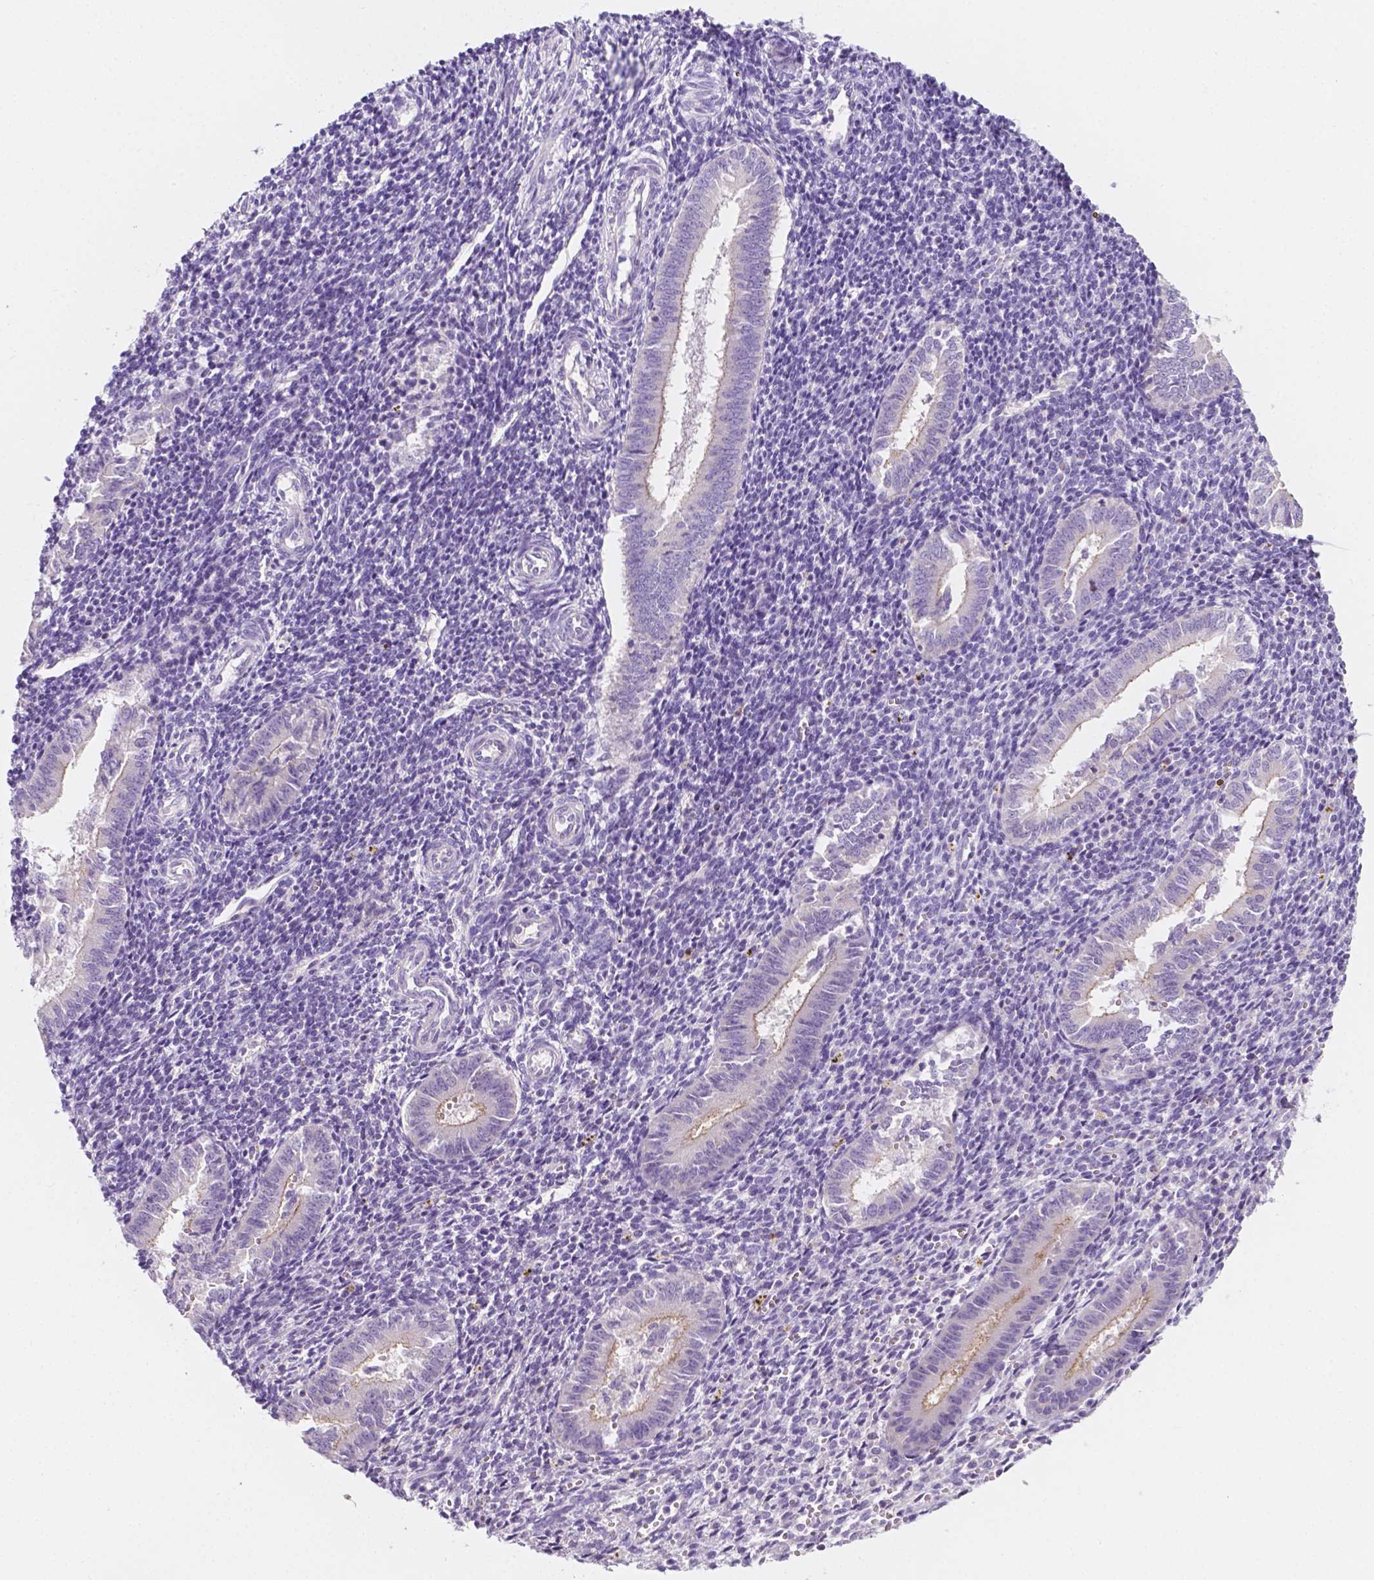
{"staining": {"intensity": "negative", "quantity": "none", "location": "none"}, "tissue": "endometrium", "cell_type": "Cells in endometrial stroma", "image_type": "normal", "snomed": [{"axis": "morphology", "description": "Normal tissue, NOS"}, {"axis": "topography", "description": "Endometrium"}], "caption": "There is no significant expression in cells in endometrial stroma of endometrium. (DAB immunohistochemistry (IHC) visualized using brightfield microscopy, high magnification).", "gene": "SIRT2", "patient": {"sex": "female", "age": 25}}